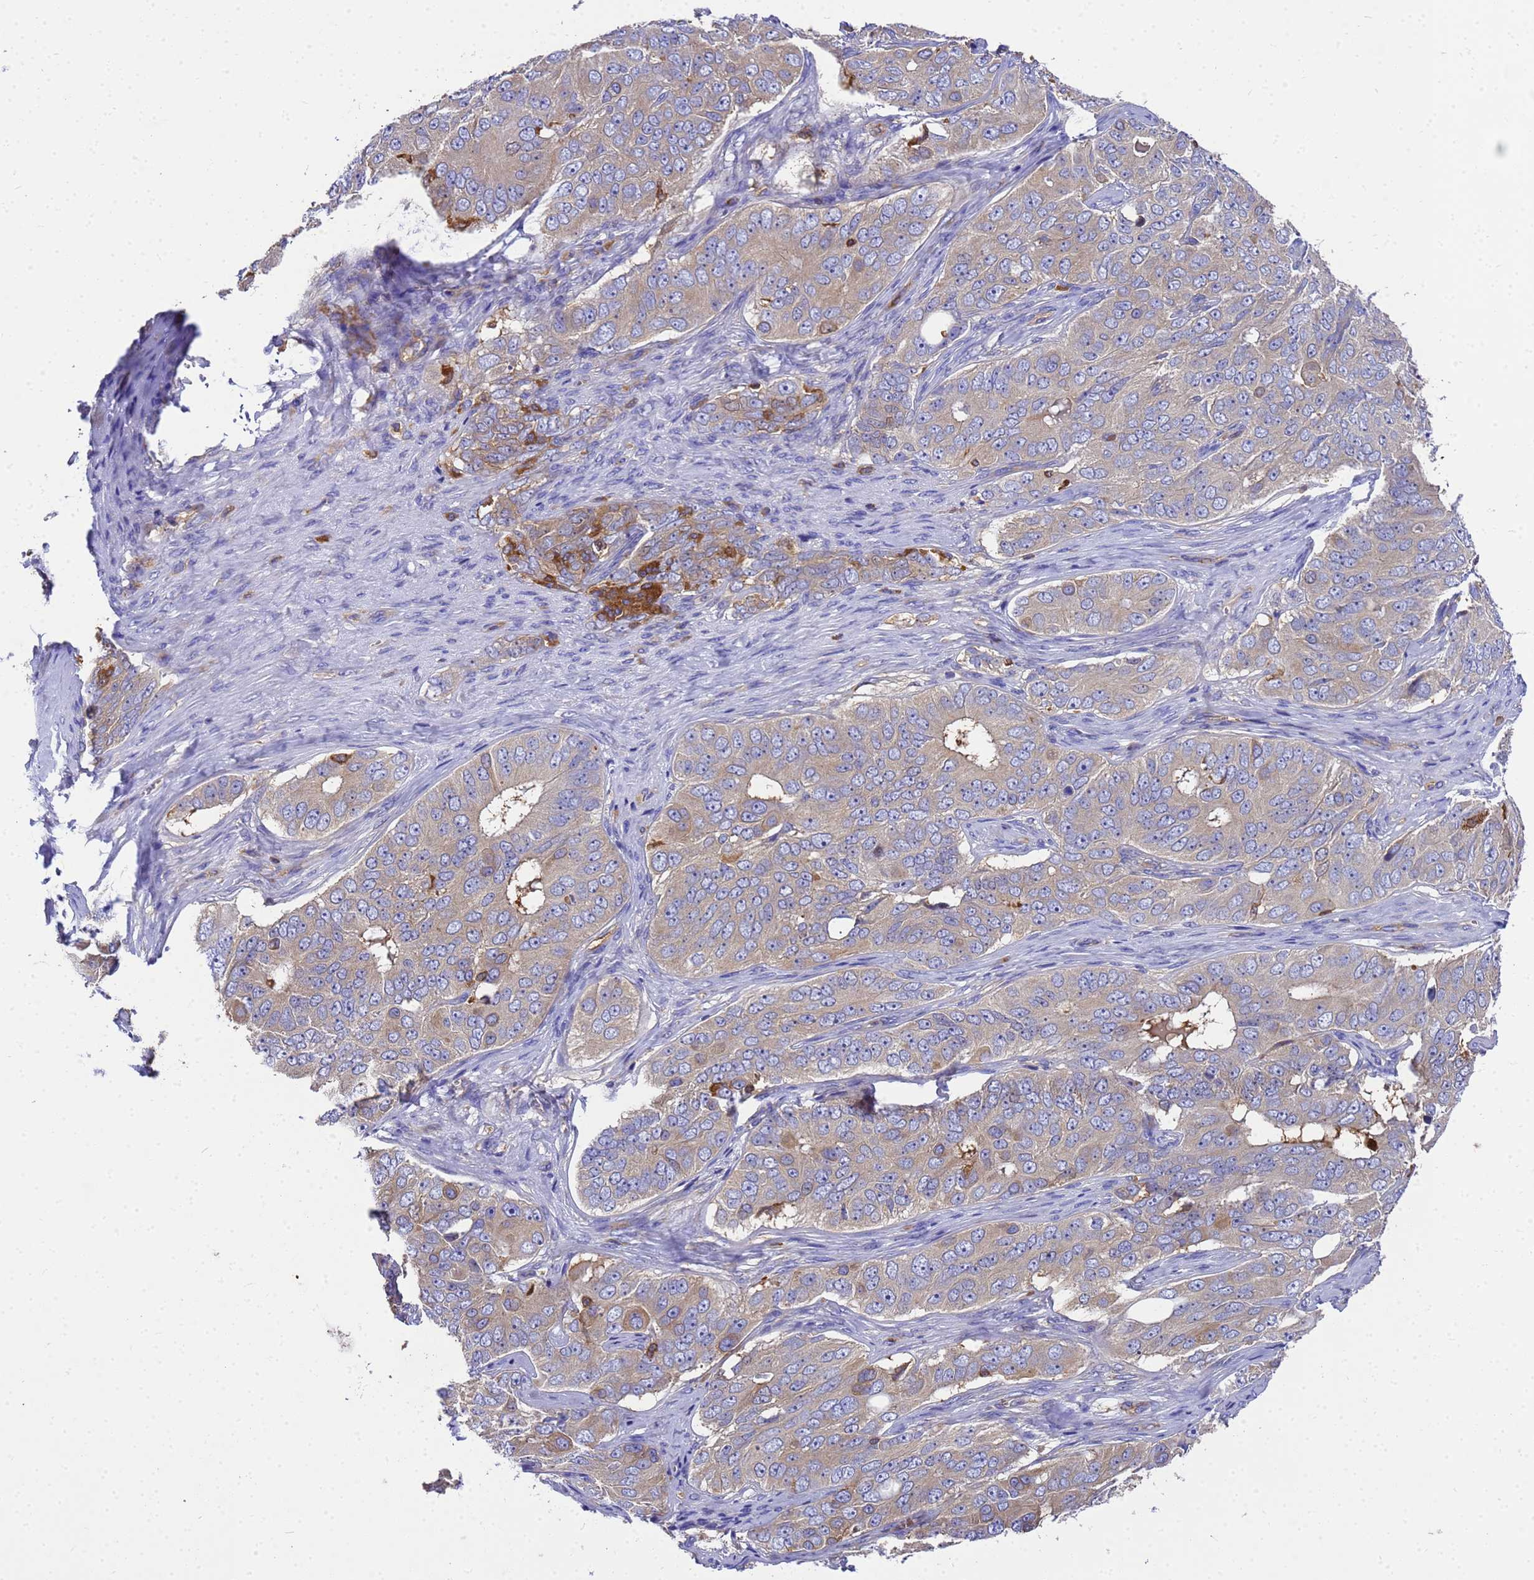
{"staining": {"intensity": "weak", "quantity": "25%-75%", "location": "cytoplasmic/membranous"}, "tissue": "ovarian cancer", "cell_type": "Tumor cells", "image_type": "cancer", "snomed": [{"axis": "morphology", "description": "Carcinoma, endometroid"}, {"axis": "topography", "description": "Ovary"}], "caption": "The image demonstrates a brown stain indicating the presence of a protein in the cytoplasmic/membranous of tumor cells in ovarian cancer (endometroid carcinoma). (DAB IHC with brightfield microscopy, high magnification).", "gene": "ZNF235", "patient": {"sex": "female", "age": 51}}